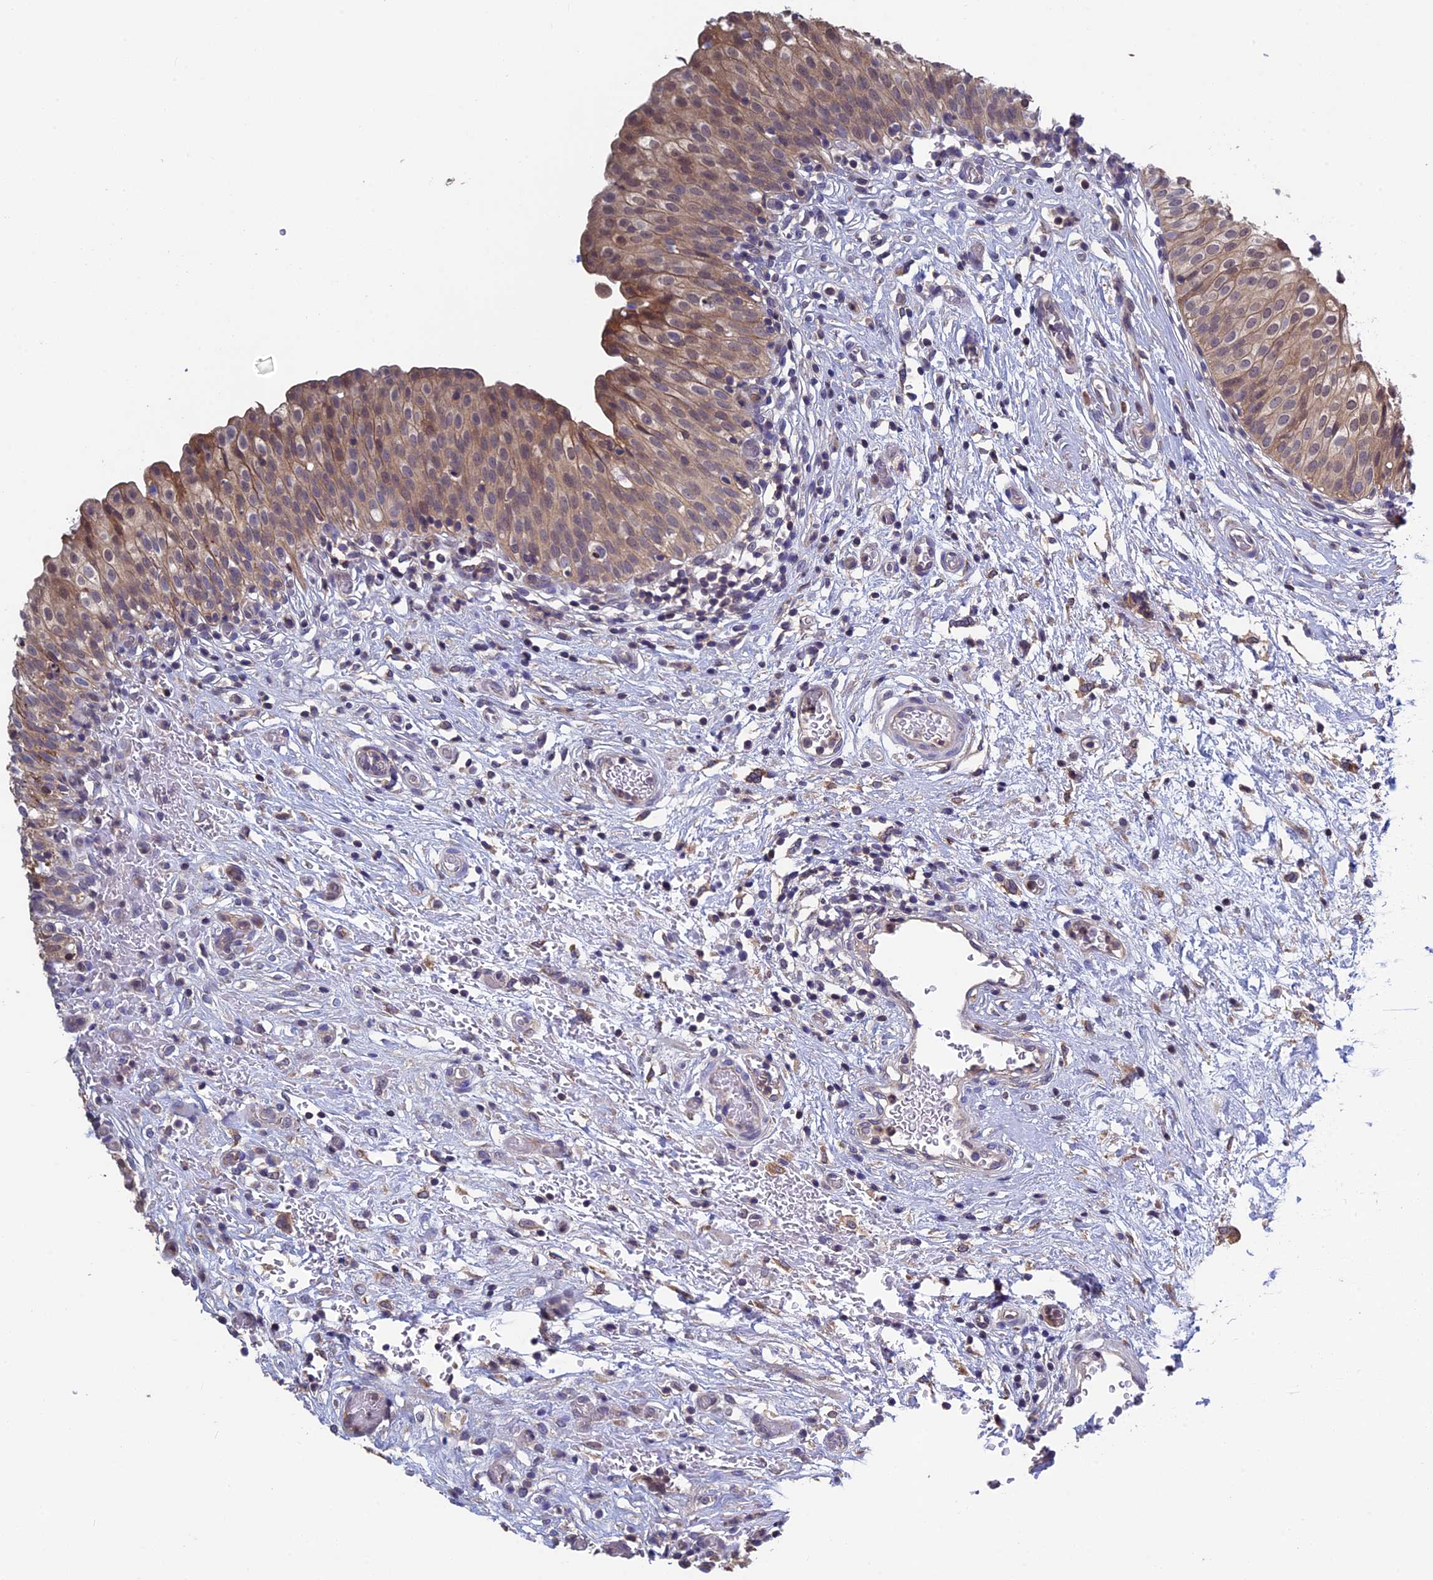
{"staining": {"intensity": "moderate", "quantity": ">75%", "location": "cytoplasmic/membranous"}, "tissue": "urinary bladder", "cell_type": "Urothelial cells", "image_type": "normal", "snomed": [{"axis": "morphology", "description": "Normal tissue, NOS"}, {"axis": "topography", "description": "Urinary bladder"}], "caption": "Human urinary bladder stained with a brown dye demonstrates moderate cytoplasmic/membranous positive staining in about >75% of urothelial cells.", "gene": "LCMT1", "patient": {"sex": "male", "age": 55}}